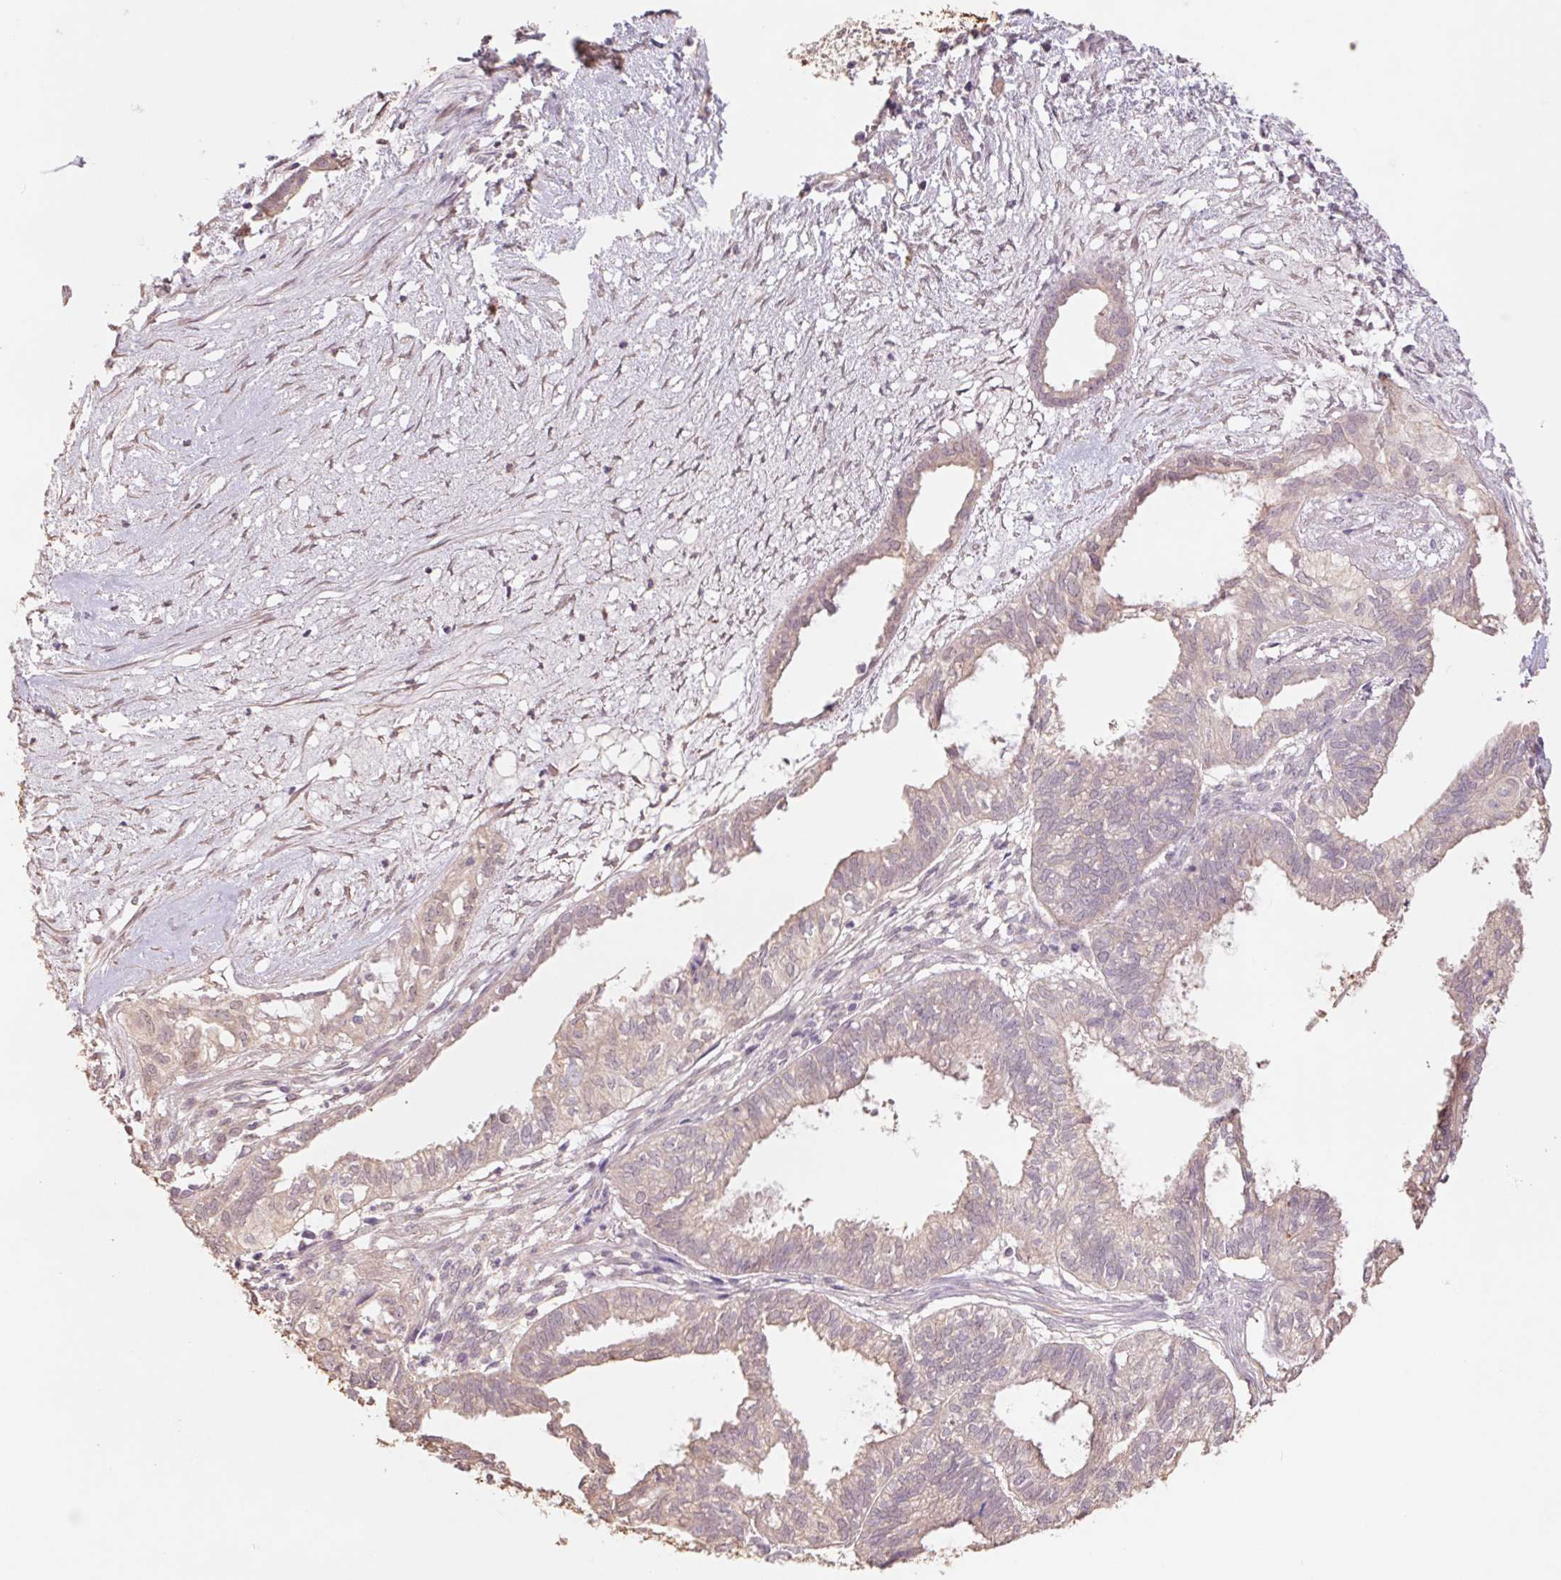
{"staining": {"intensity": "weak", "quantity": "25%-75%", "location": "cytoplasmic/membranous"}, "tissue": "ovarian cancer", "cell_type": "Tumor cells", "image_type": "cancer", "snomed": [{"axis": "morphology", "description": "Carcinoma, endometroid"}, {"axis": "topography", "description": "Ovary"}], "caption": "A photomicrograph showing weak cytoplasmic/membranous staining in approximately 25%-75% of tumor cells in endometroid carcinoma (ovarian), as visualized by brown immunohistochemical staining.", "gene": "GRM2", "patient": {"sex": "female", "age": 64}}